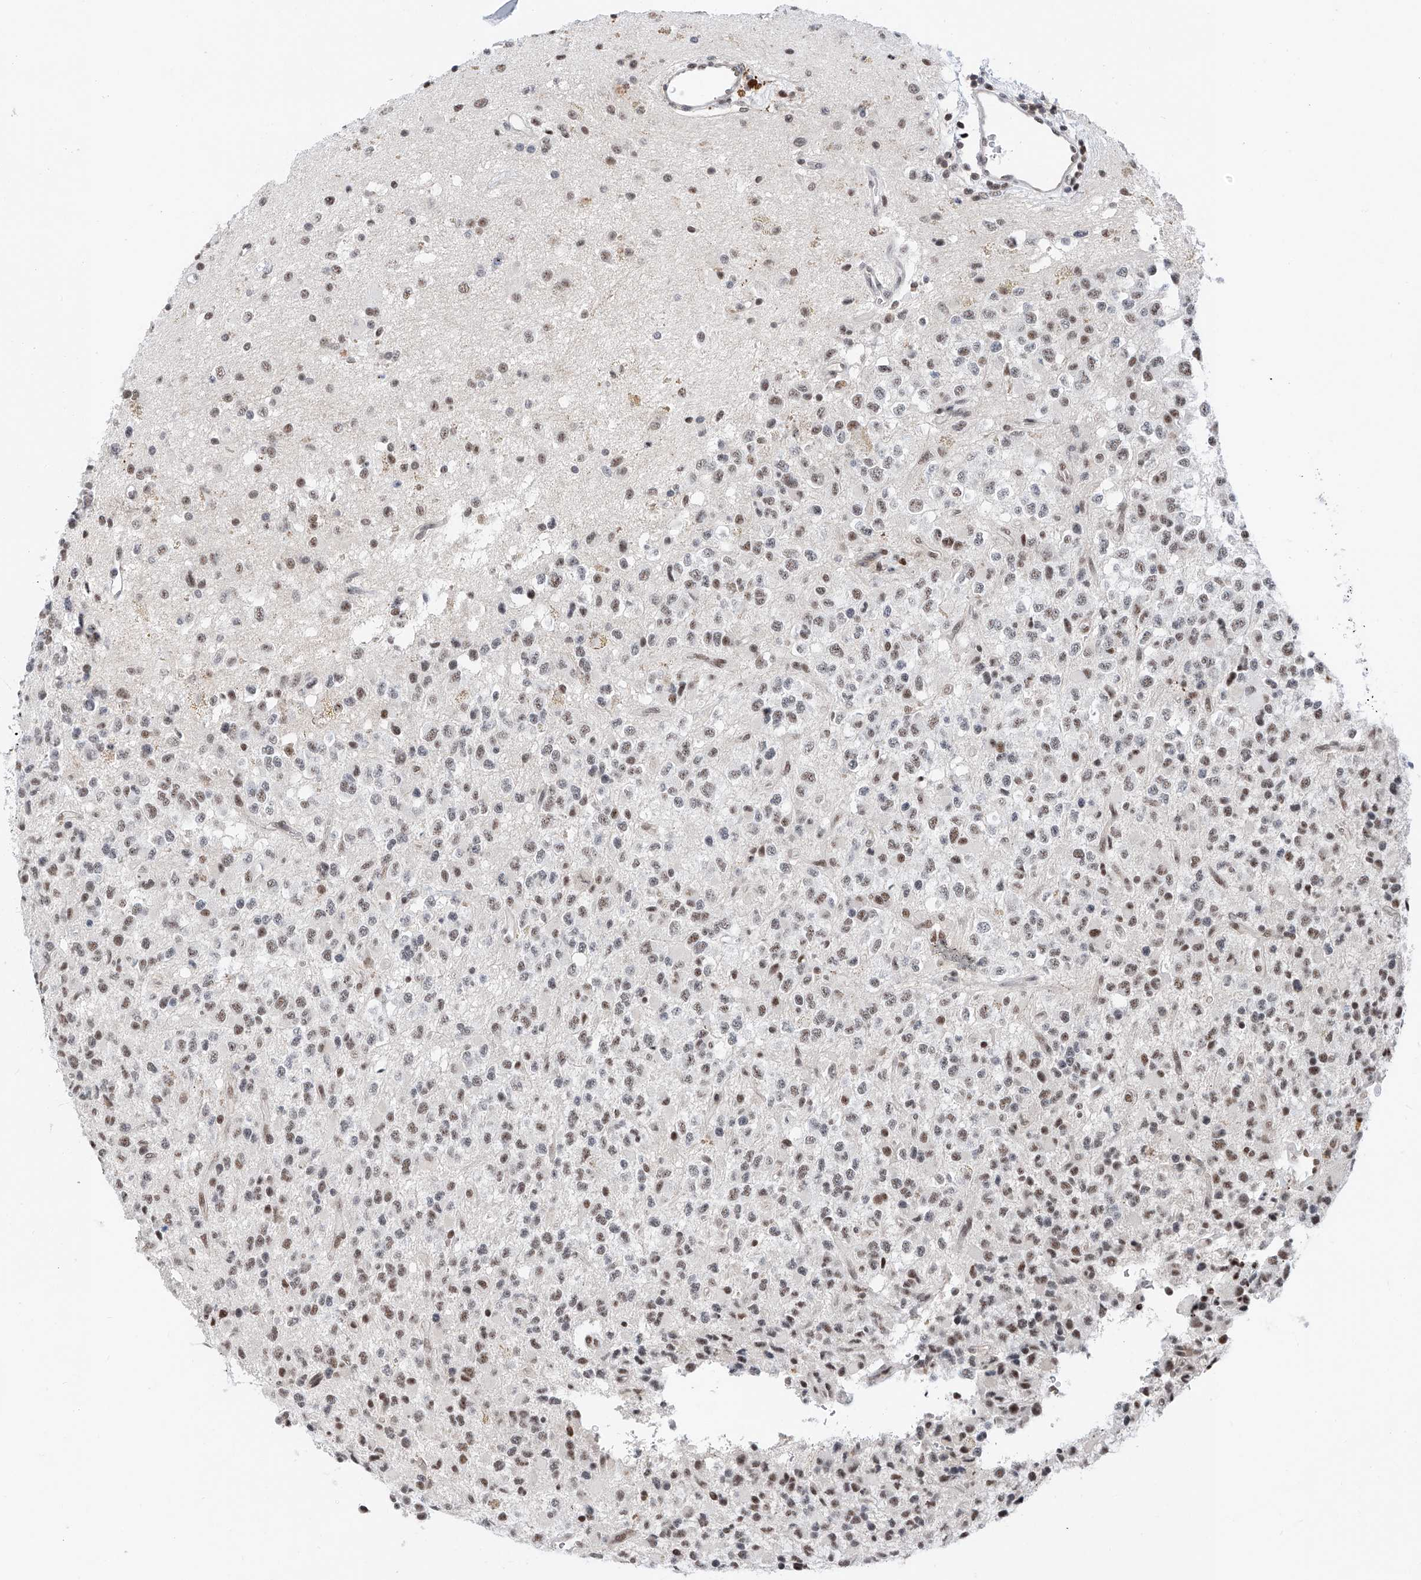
{"staining": {"intensity": "moderate", "quantity": "25%-75%", "location": "nuclear"}, "tissue": "glioma", "cell_type": "Tumor cells", "image_type": "cancer", "snomed": [{"axis": "morphology", "description": "Glioma, malignant, High grade"}, {"axis": "topography", "description": "Brain"}], "caption": "Immunohistochemistry (IHC) (DAB (3,3'-diaminobenzidine)) staining of human malignant high-grade glioma shows moderate nuclear protein expression in about 25%-75% of tumor cells.", "gene": "SNRNP200", "patient": {"sex": "male", "age": 34}}